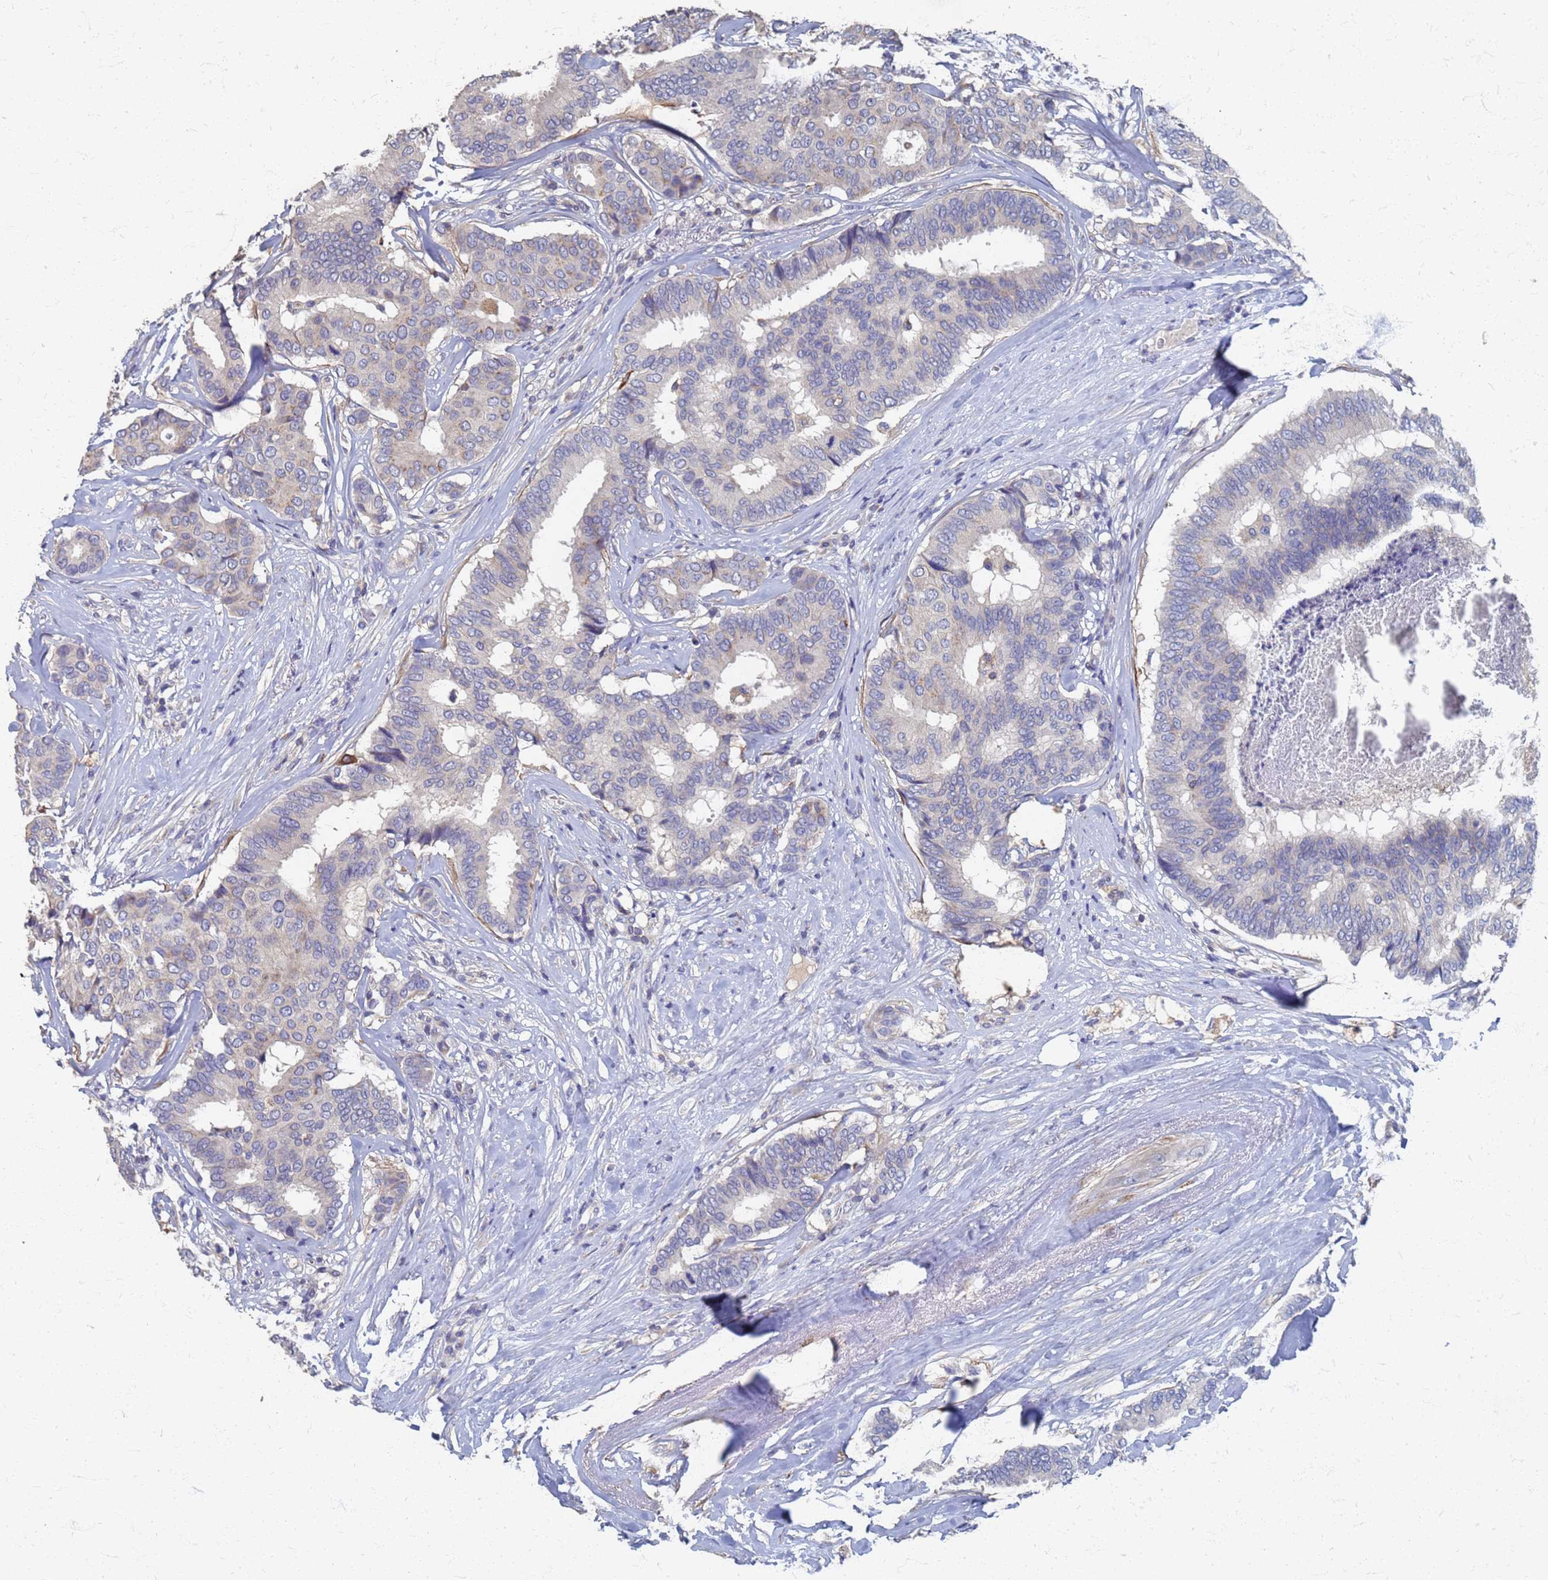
{"staining": {"intensity": "weak", "quantity": "<25%", "location": "cytoplasmic/membranous"}, "tissue": "breast cancer", "cell_type": "Tumor cells", "image_type": "cancer", "snomed": [{"axis": "morphology", "description": "Duct carcinoma"}, {"axis": "topography", "description": "Breast"}], "caption": "This is an immunohistochemistry histopathology image of breast invasive ductal carcinoma. There is no staining in tumor cells.", "gene": "KRCC1", "patient": {"sex": "female", "age": 75}}